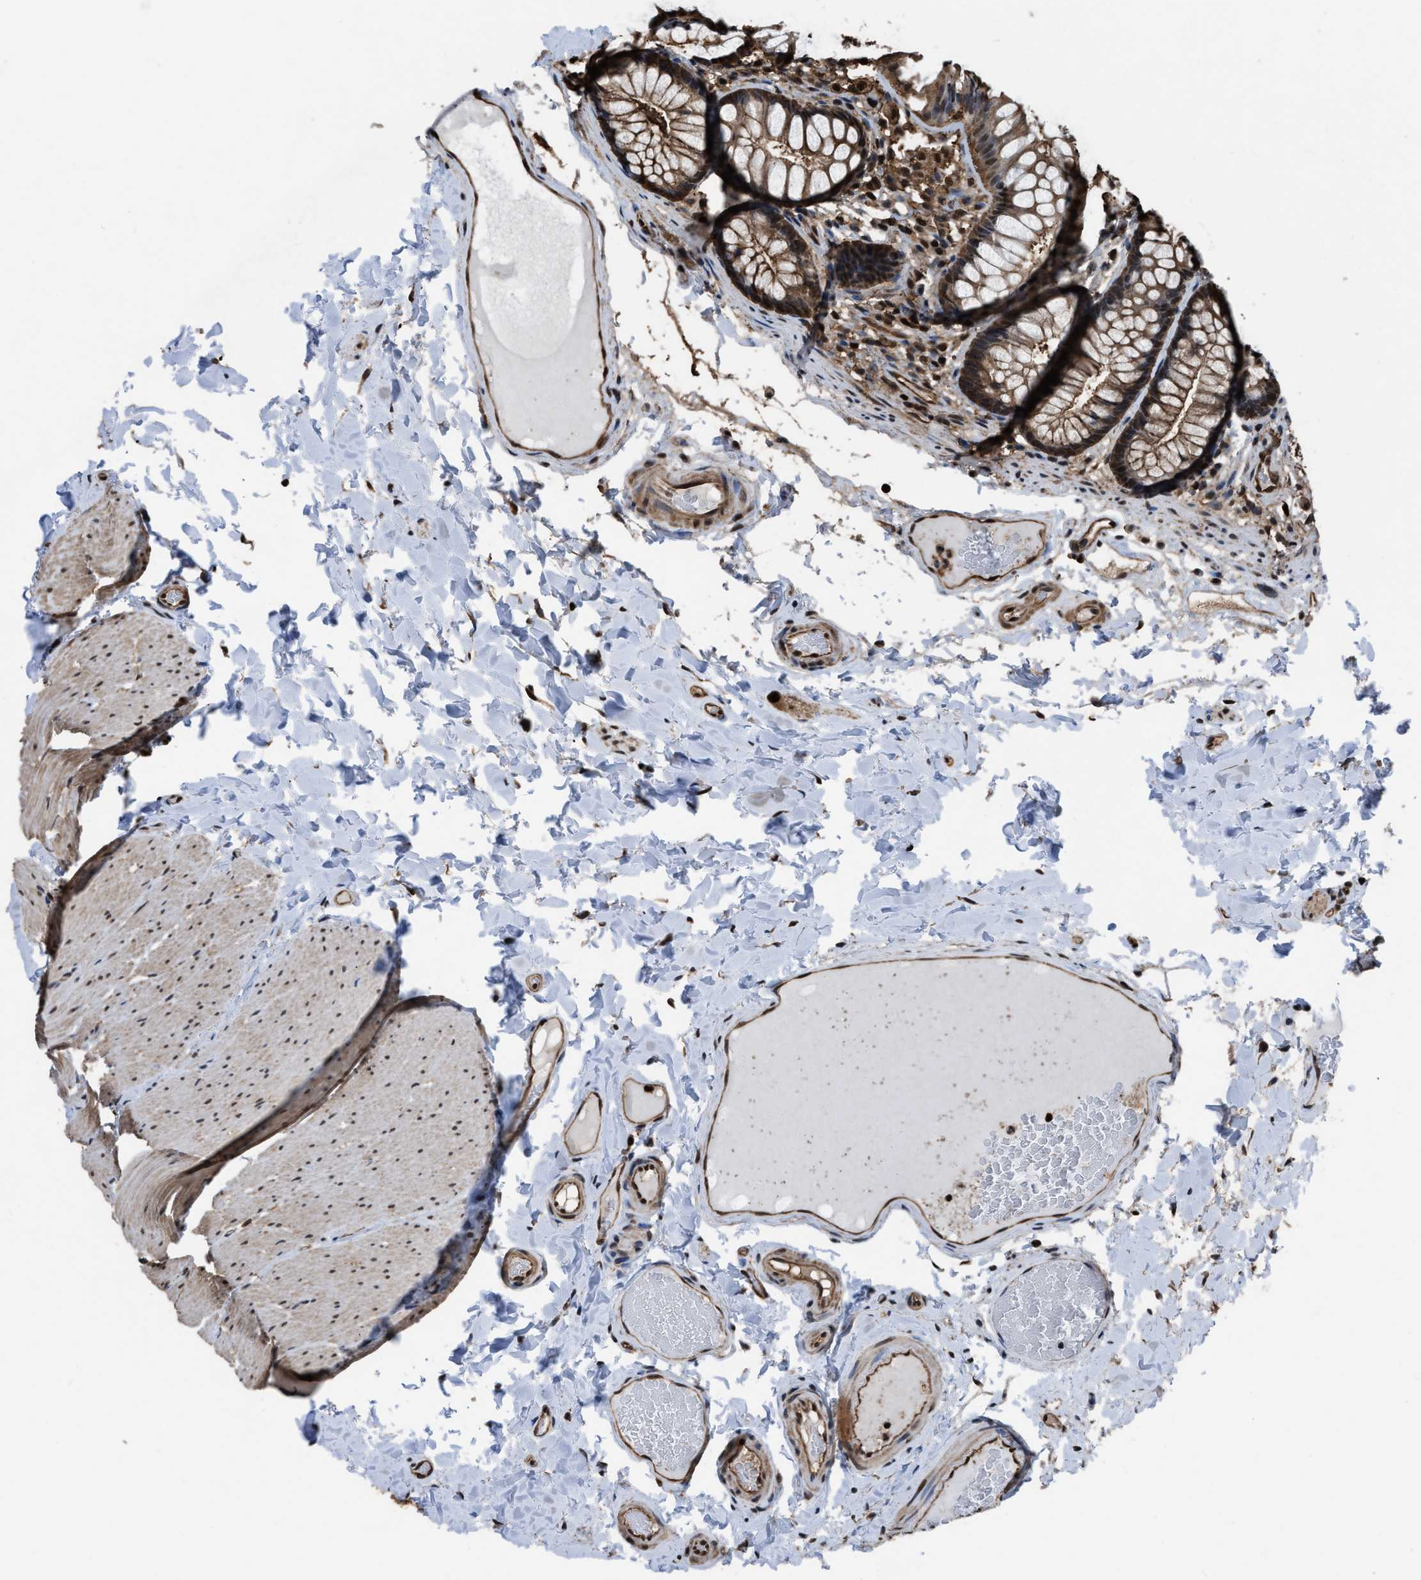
{"staining": {"intensity": "moderate", "quantity": ">75%", "location": "nuclear"}, "tissue": "colon", "cell_type": "Endothelial cells", "image_type": "normal", "snomed": [{"axis": "morphology", "description": "Normal tissue, NOS"}, {"axis": "topography", "description": "Colon"}], "caption": "Immunohistochemical staining of benign colon shows medium levels of moderate nuclear positivity in about >75% of endothelial cells.", "gene": "FNTA", "patient": {"sex": "female", "age": 56}}